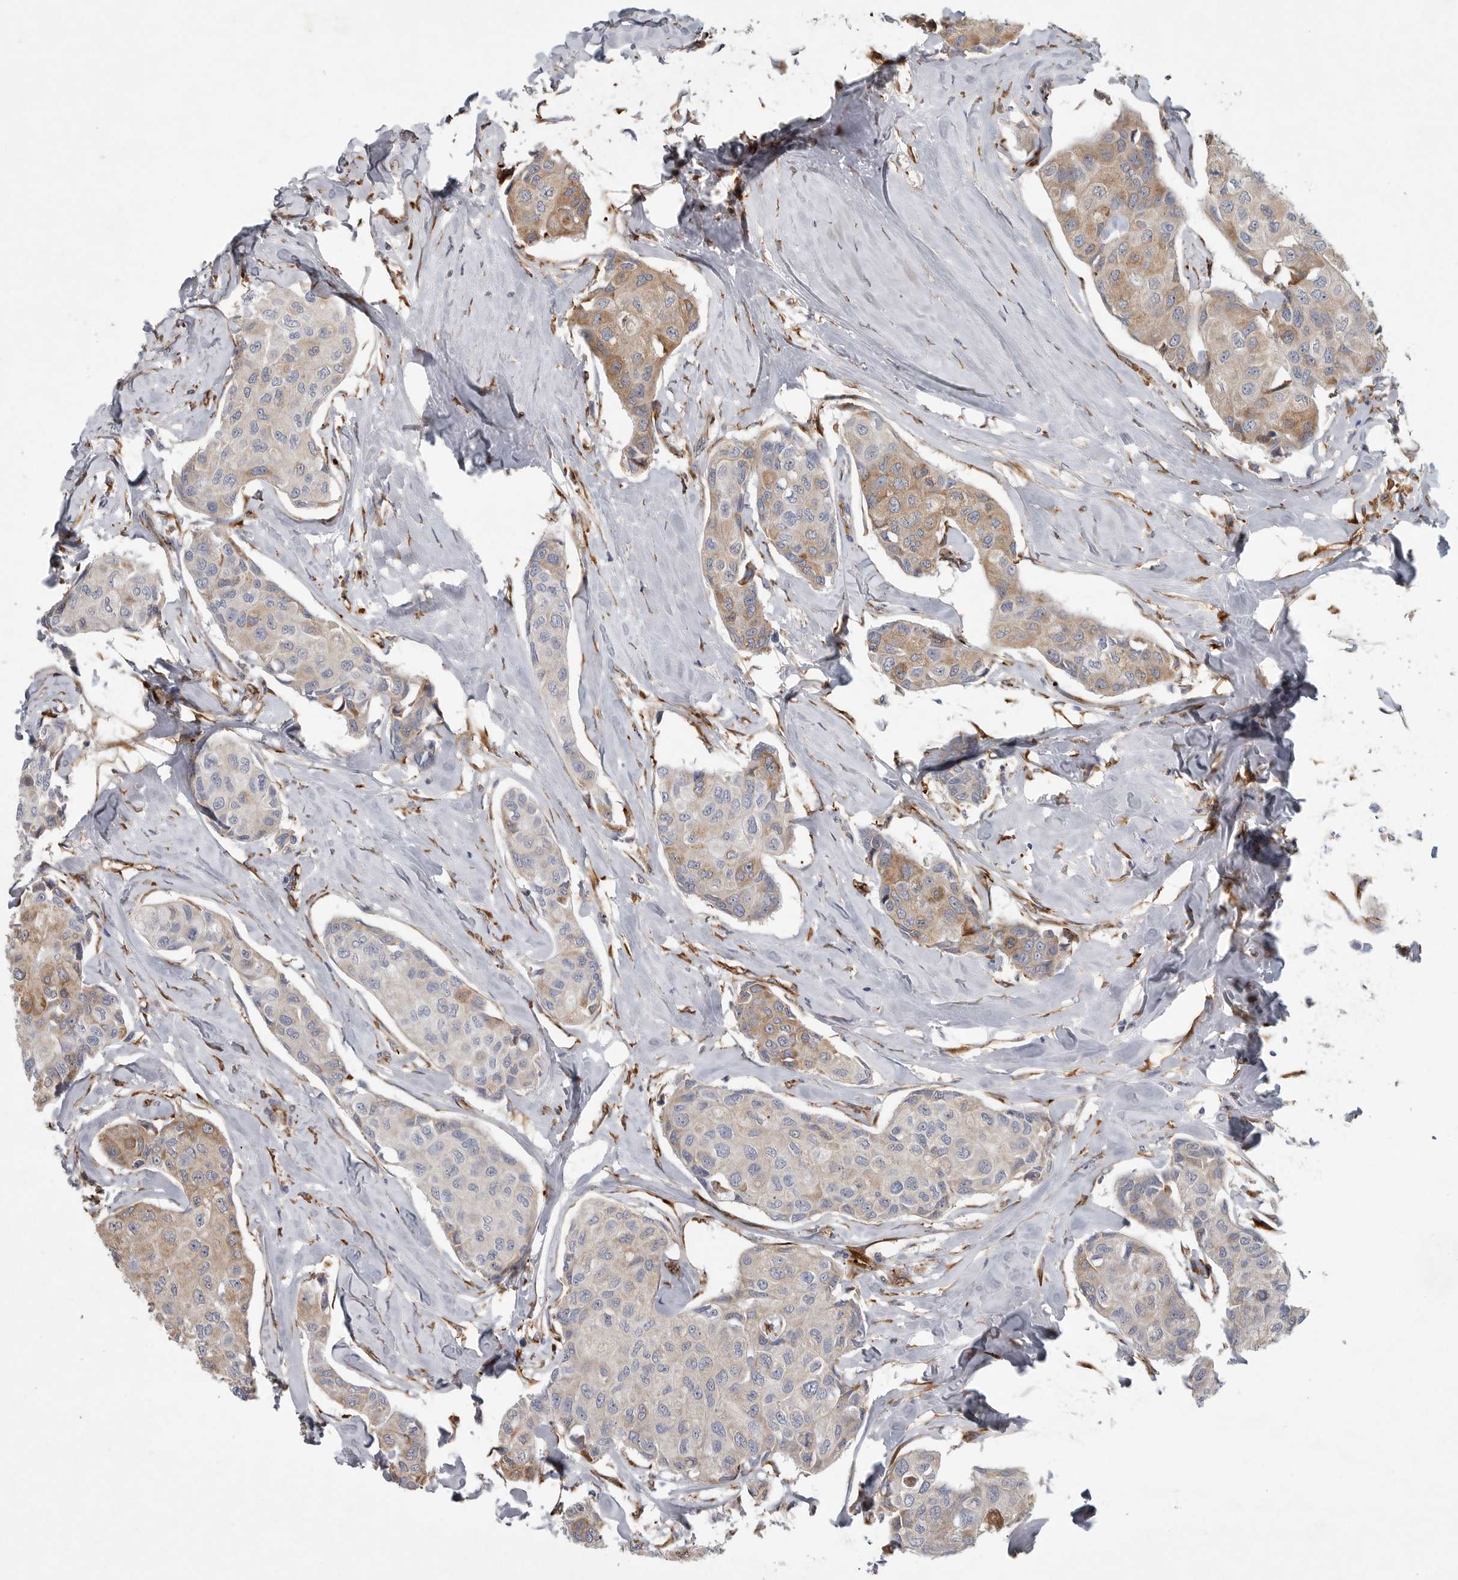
{"staining": {"intensity": "moderate", "quantity": "<25%", "location": "cytoplasmic/membranous"}, "tissue": "breast cancer", "cell_type": "Tumor cells", "image_type": "cancer", "snomed": [{"axis": "morphology", "description": "Duct carcinoma"}, {"axis": "topography", "description": "Breast"}], "caption": "Breast cancer was stained to show a protein in brown. There is low levels of moderate cytoplasmic/membranous staining in about <25% of tumor cells. (DAB IHC, brown staining for protein, blue staining for nuclei).", "gene": "MINPP1", "patient": {"sex": "female", "age": 80}}